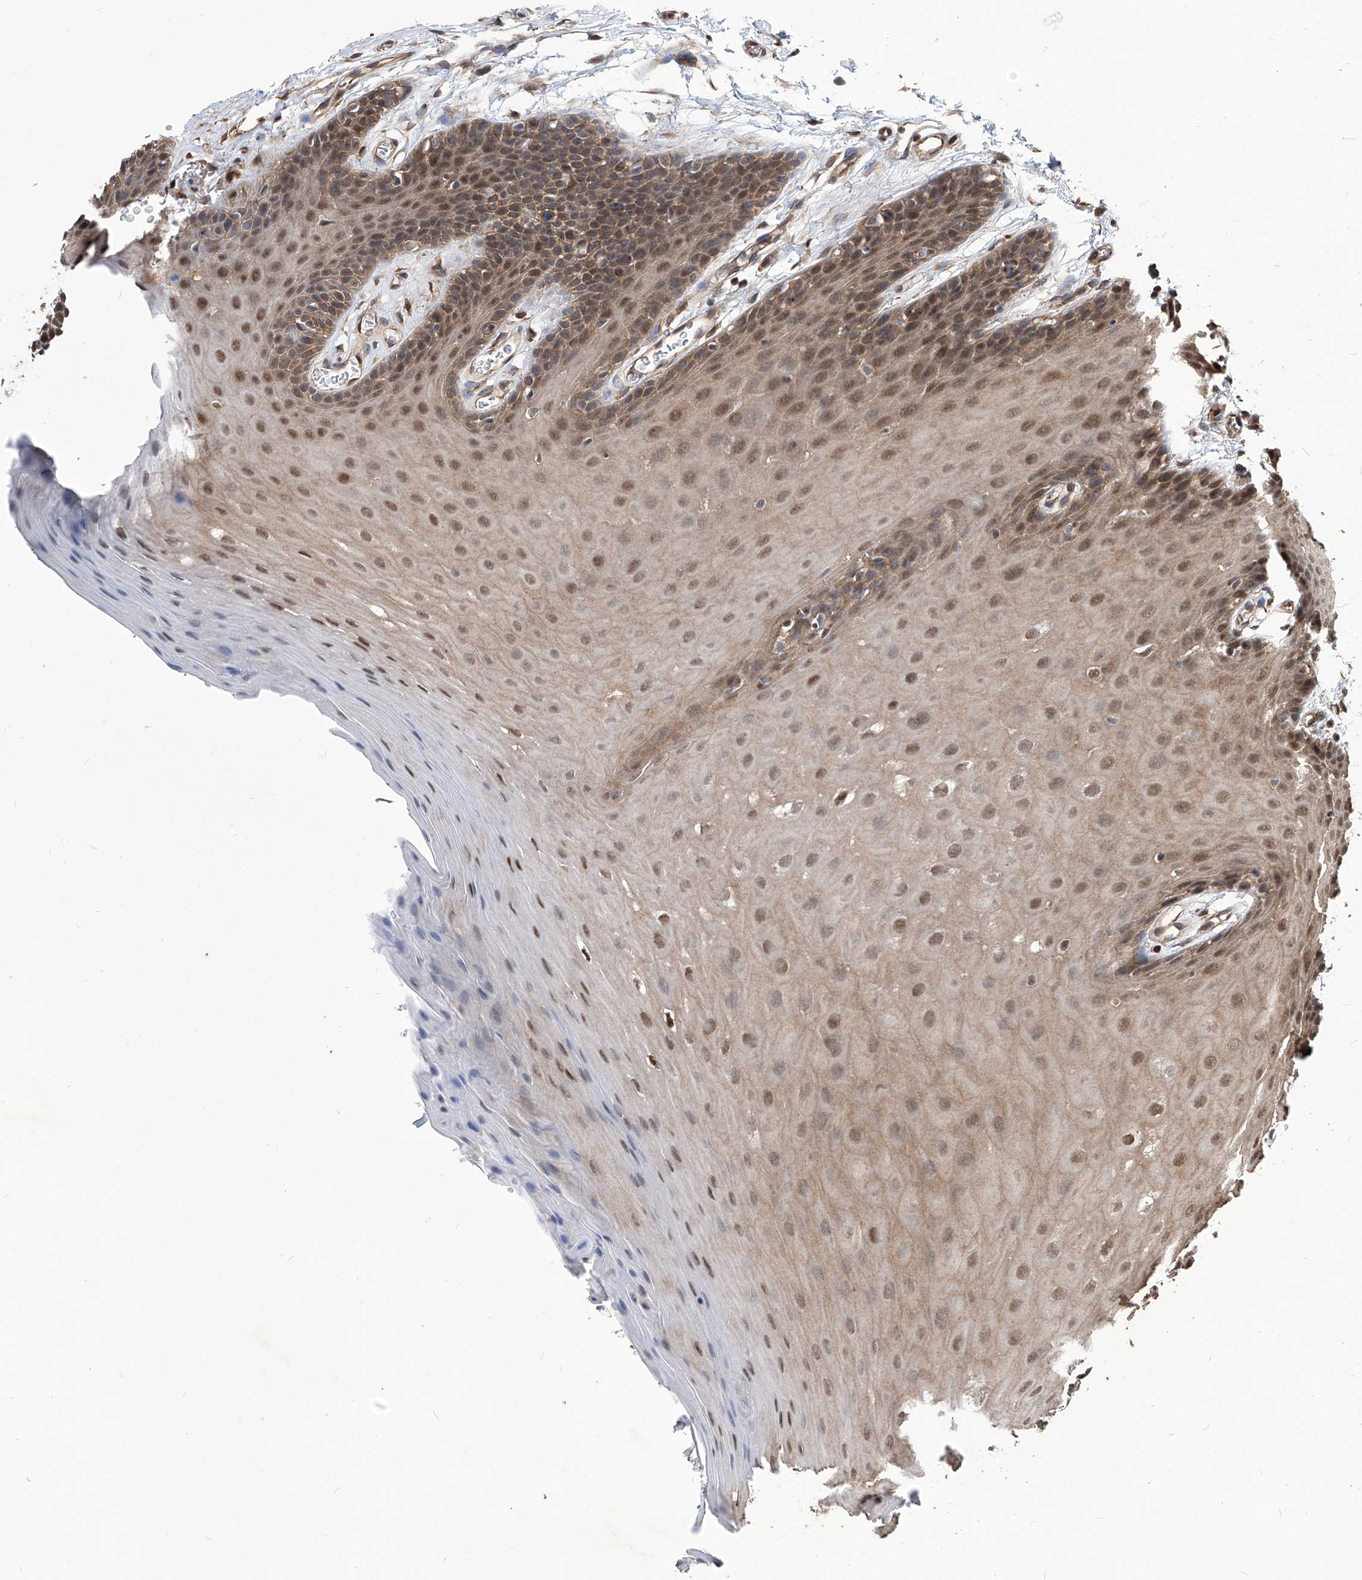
{"staining": {"intensity": "strong", "quantity": "<25%", "location": "cytoplasmic/membranous,nuclear"}, "tissue": "oral mucosa", "cell_type": "Squamous epithelial cells", "image_type": "normal", "snomed": [{"axis": "morphology", "description": "Normal tissue, NOS"}, {"axis": "morphology", "description": "Squamous cell carcinoma, NOS"}, {"axis": "topography", "description": "Skeletal muscle"}, {"axis": "topography", "description": "Oral tissue"}, {"axis": "topography", "description": "Salivary gland"}, {"axis": "topography", "description": "Head-Neck"}], "caption": "Immunohistochemical staining of unremarkable oral mucosa shows strong cytoplasmic/membranous,nuclear protein staining in approximately <25% of squamous epithelial cells.", "gene": "PSMB1", "patient": {"sex": "male", "age": 54}}